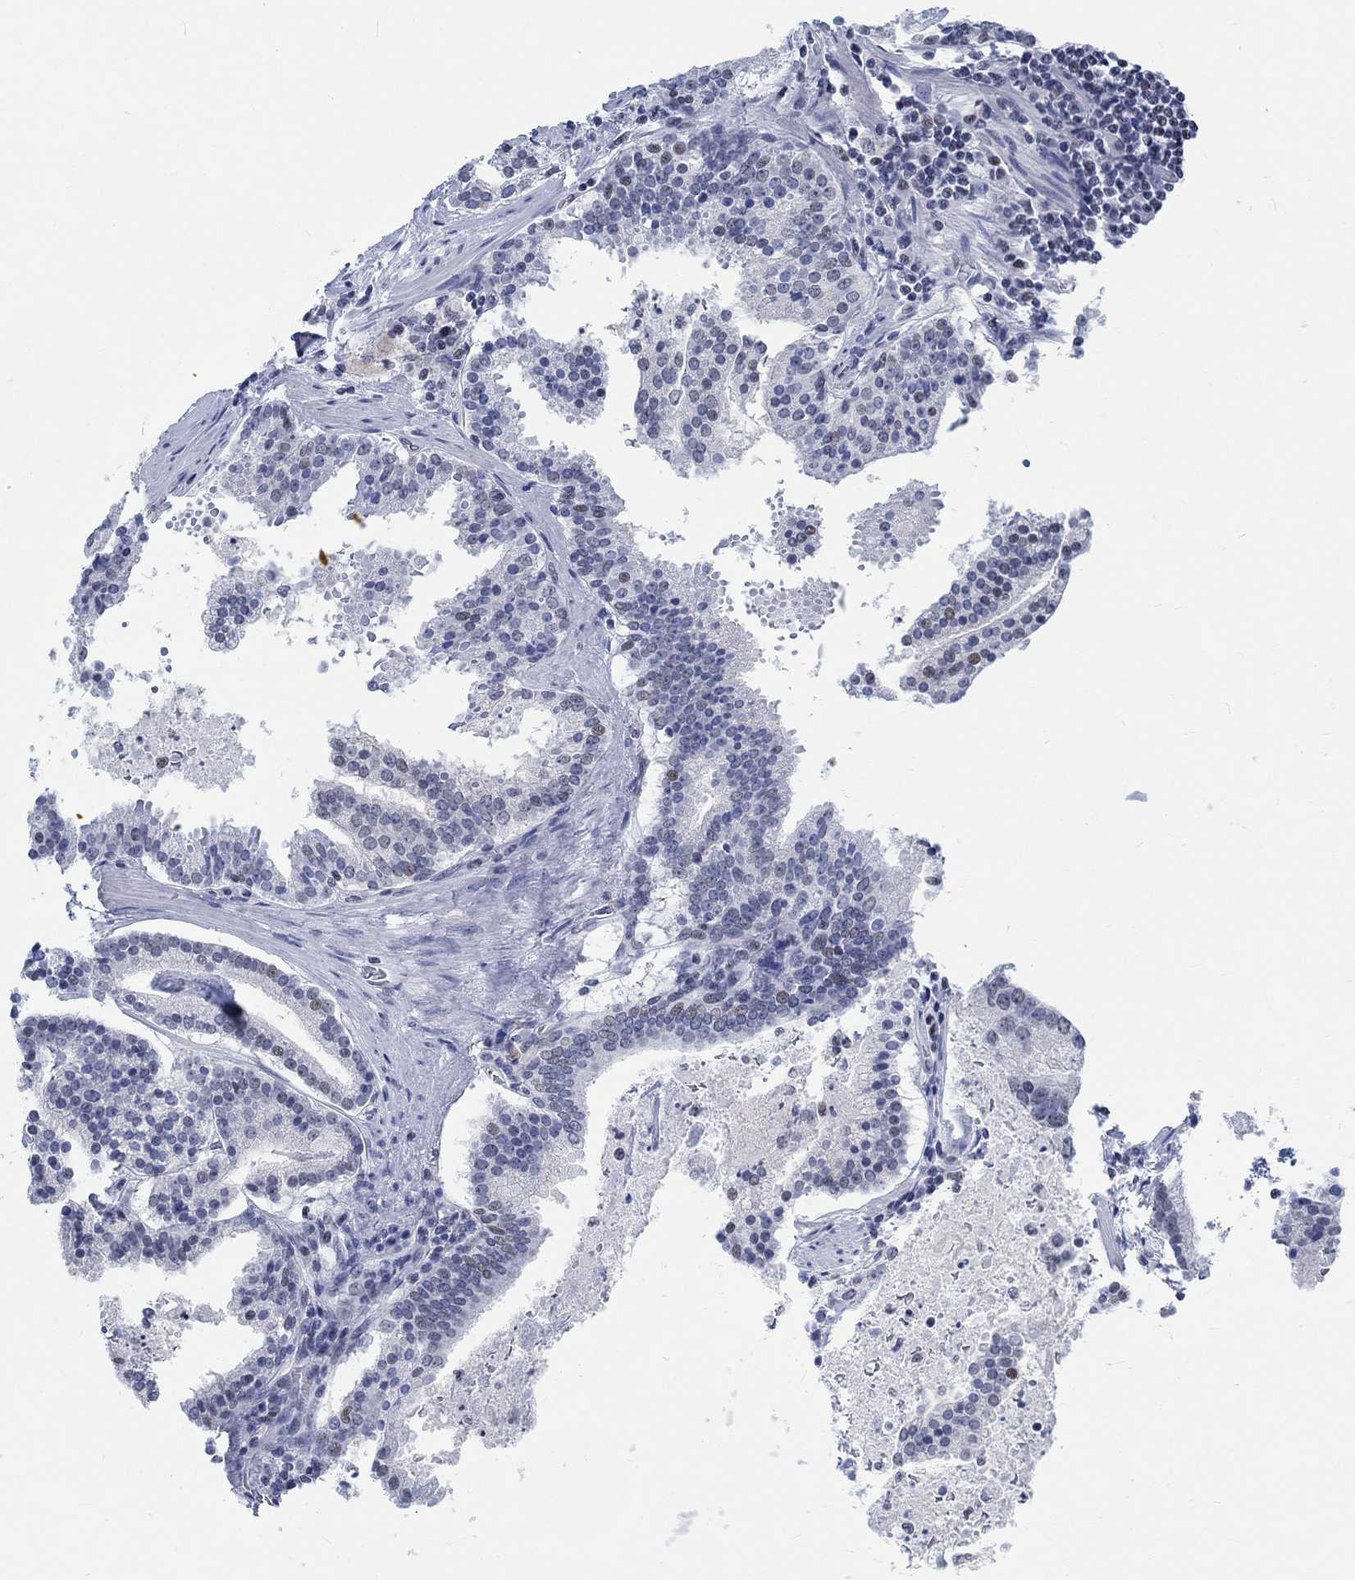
{"staining": {"intensity": "negative", "quantity": "none", "location": "none"}, "tissue": "prostate cancer", "cell_type": "Tumor cells", "image_type": "cancer", "snomed": [{"axis": "morphology", "description": "Adenocarcinoma, NOS"}, {"axis": "topography", "description": "Prostate and seminal vesicle, NOS"}, {"axis": "topography", "description": "Prostate"}], "caption": "A high-resolution histopathology image shows immunohistochemistry staining of prostate cancer (adenocarcinoma), which reveals no significant expression in tumor cells. (Immunohistochemistry, brightfield microscopy, high magnification).", "gene": "KCNH8", "patient": {"sex": "male", "age": 44}}